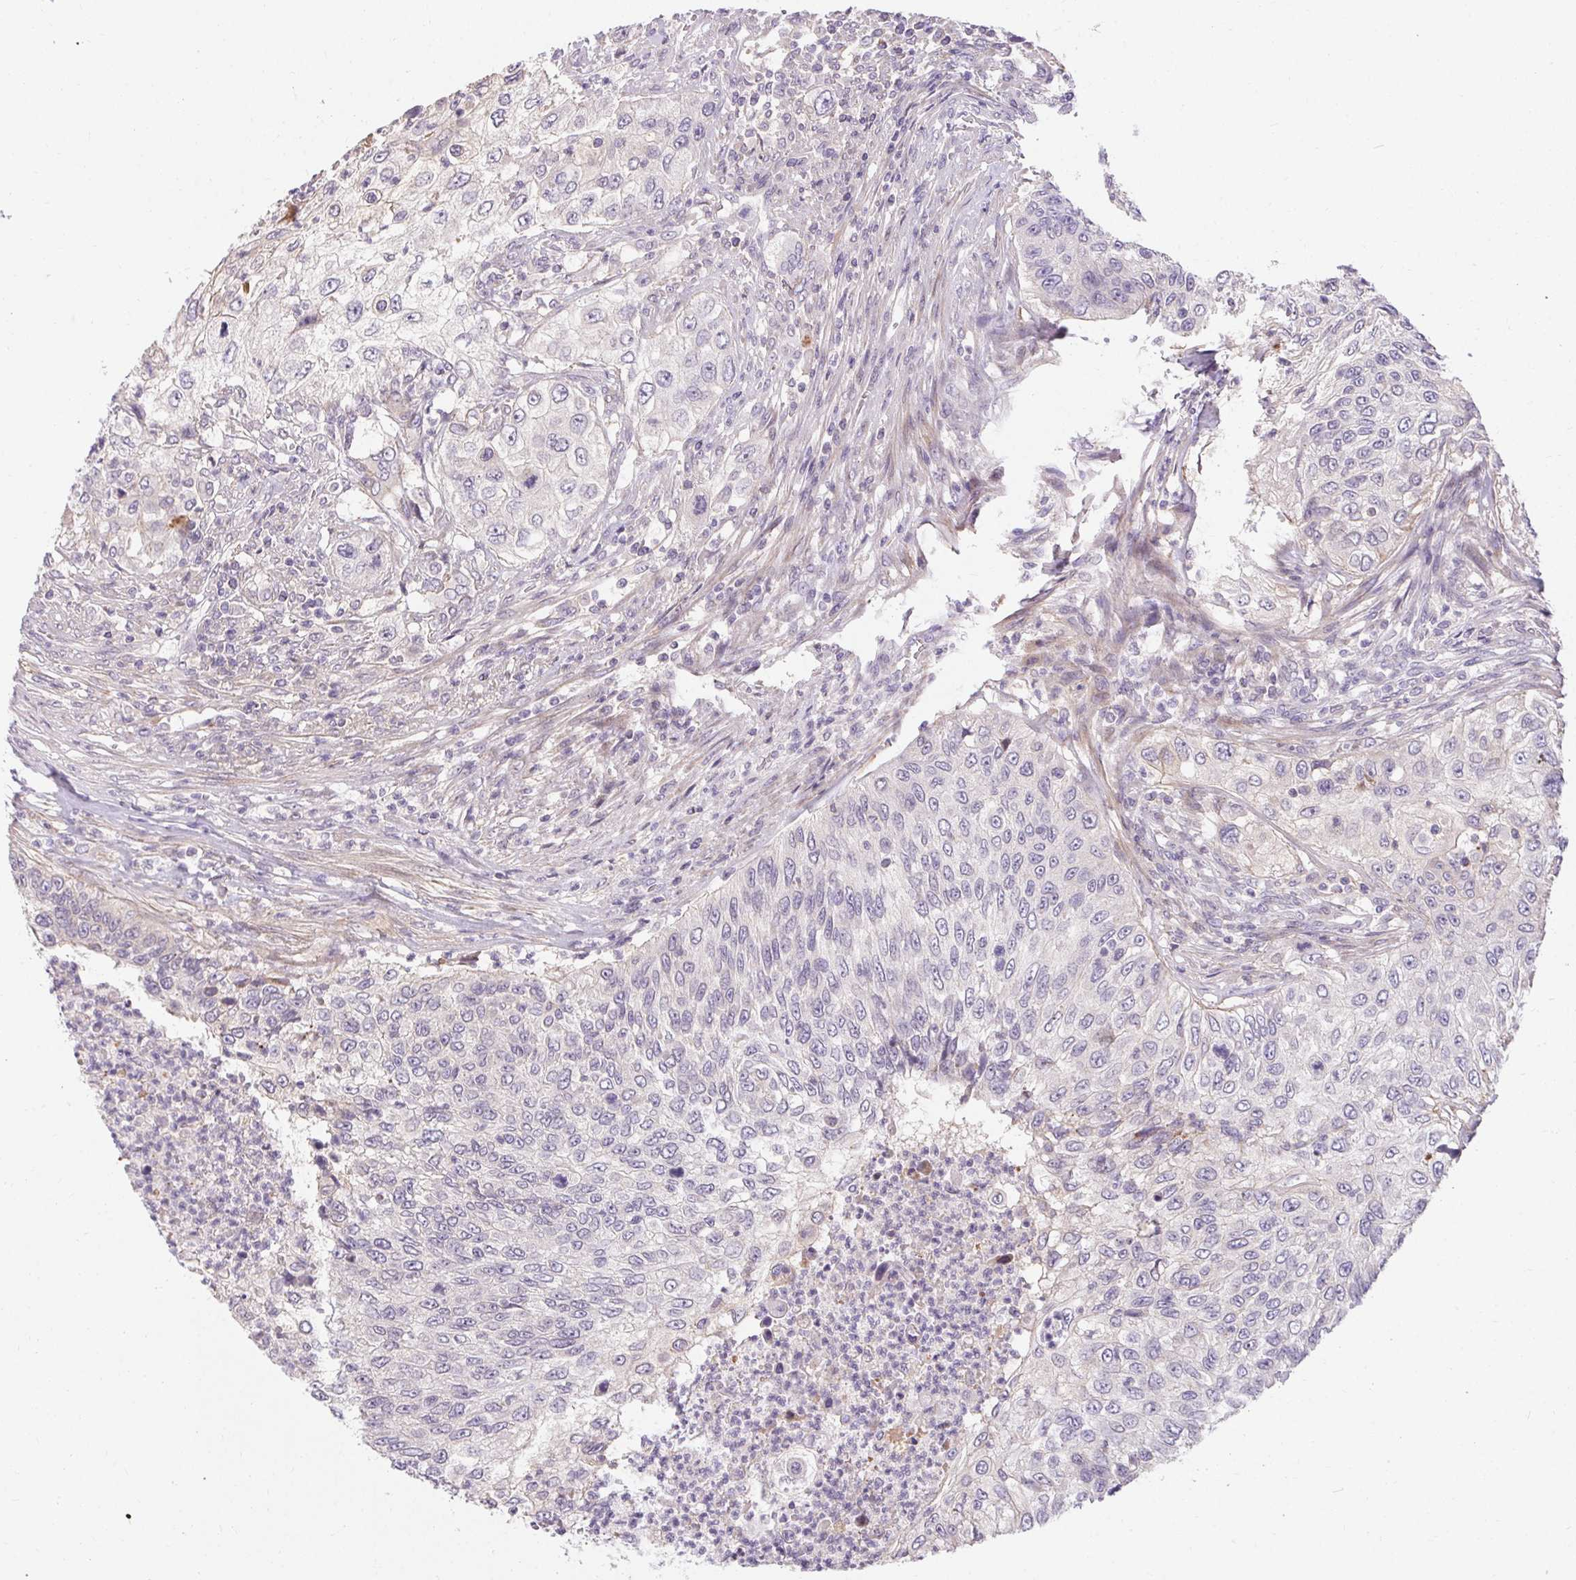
{"staining": {"intensity": "negative", "quantity": "none", "location": "none"}, "tissue": "urothelial cancer", "cell_type": "Tumor cells", "image_type": "cancer", "snomed": [{"axis": "morphology", "description": "Urothelial carcinoma, High grade"}, {"axis": "topography", "description": "Urinary bladder"}], "caption": "Human high-grade urothelial carcinoma stained for a protein using immunohistochemistry (IHC) exhibits no expression in tumor cells.", "gene": "TMEM52B", "patient": {"sex": "female", "age": 60}}